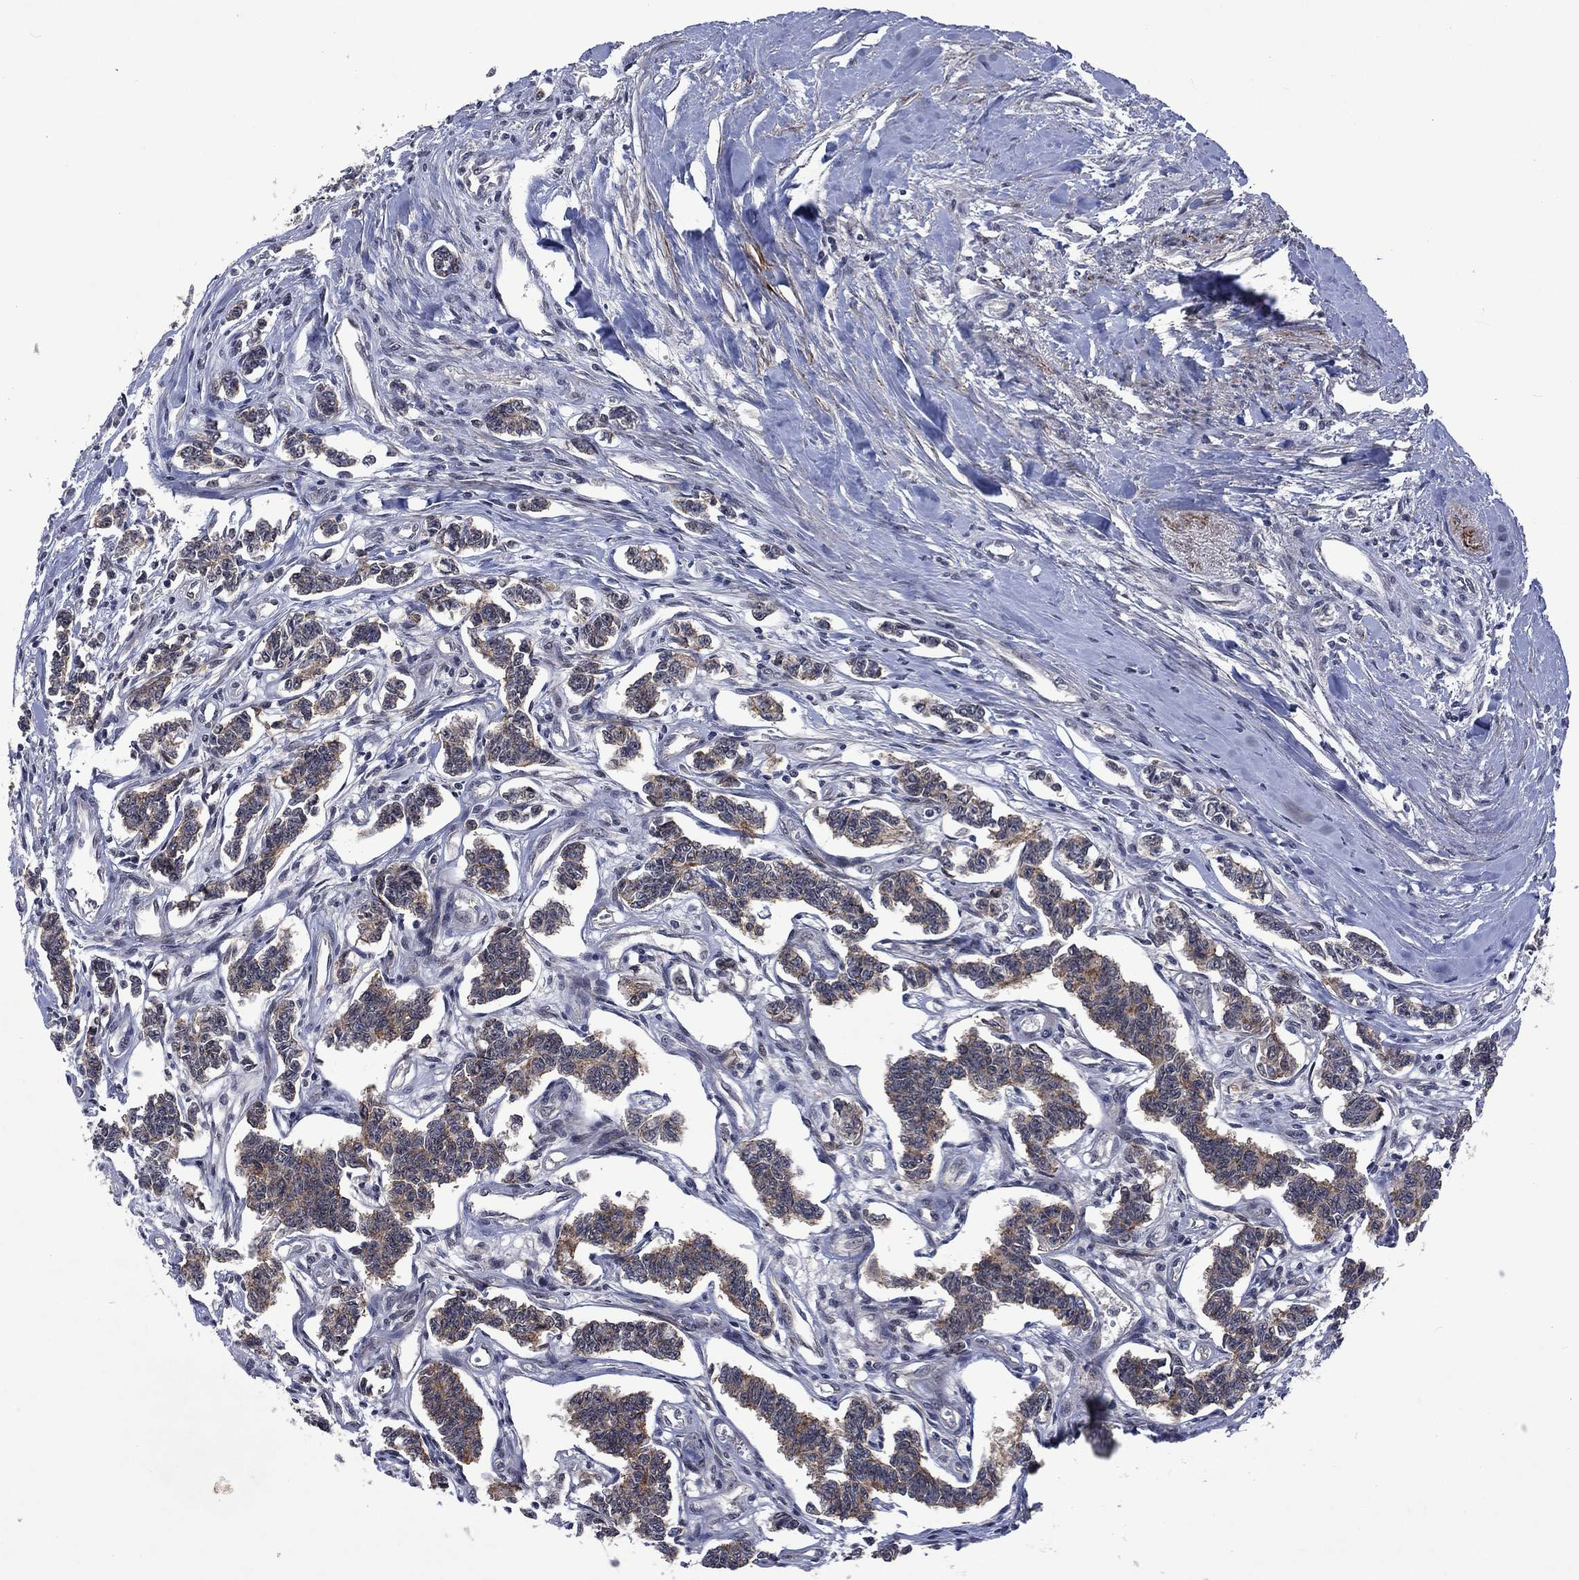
{"staining": {"intensity": "weak", "quantity": "25%-75%", "location": "cytoplasmic/membranous"}, "tissue": "carcinoid", "cell_type": "Tumor cells", "image_type": "cancer", "snomed": [{"axis": "morphology", "description": "Carcinoid, malignant, NOS"}, {"axis": "topography", "description": "Kidney"}], "caption": "An image of carcinoid (malignant) stained for a protein demonstrates weak cytoplasmic/membranous brown staining in tumor cells.", "gene": "PPP1R9A", "patient": {"sex": "female", "age": 41}}